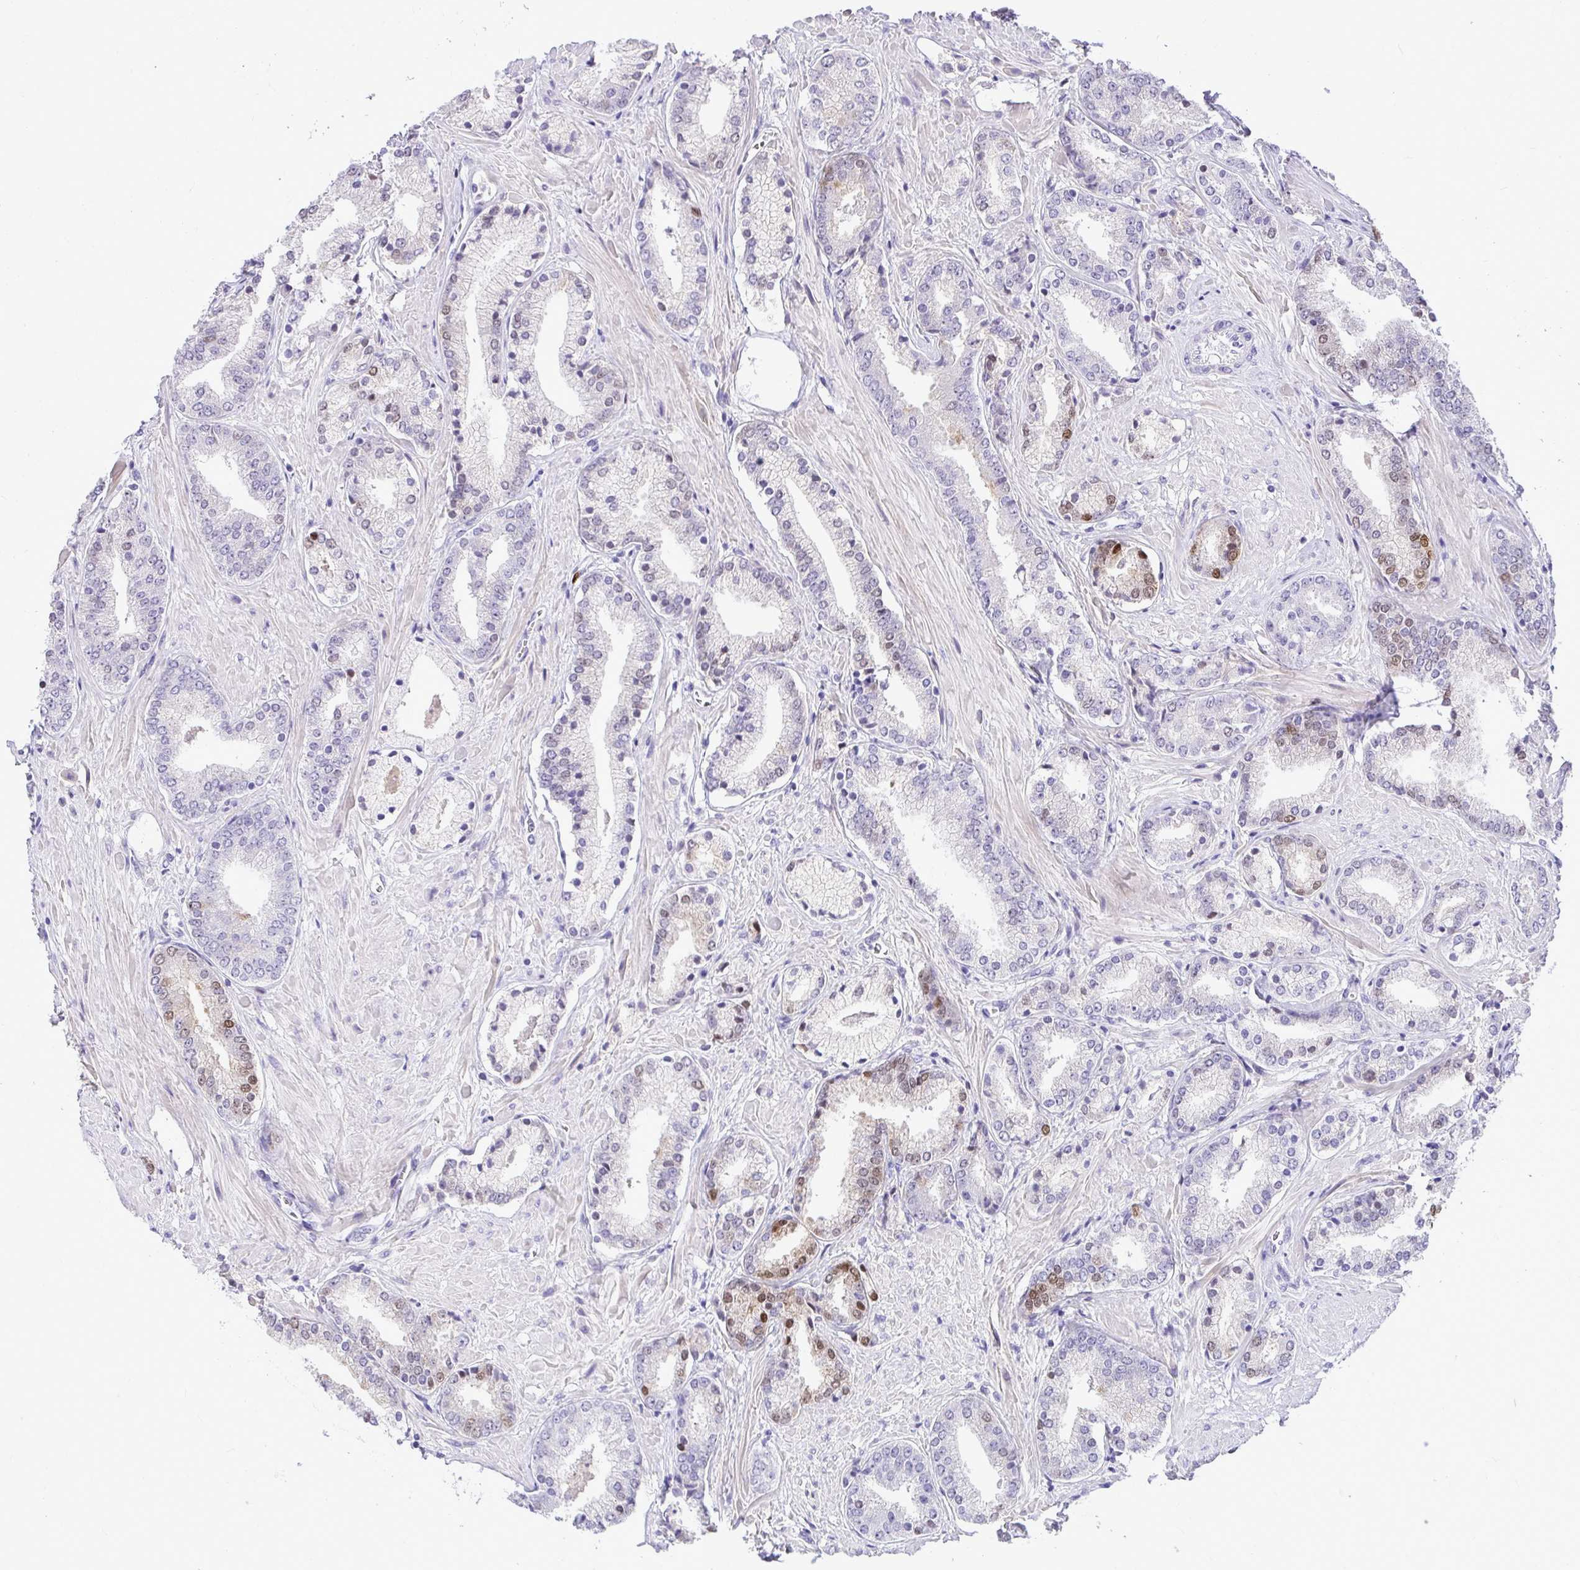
{"staining": {"intensity": "moderate", "quantity": "<25%", "location": "cytoplasmic/membranous,nuclear"}, "tissue": "prostate cancer", "cell_type": "Tumor cells", "image_type": "cancer", "snomed": [{"axis": "morphology", "description": "Adenocarcinoma, High grade"}, {"axis": "topography", "description": "Prostate"}], "caption": "Protein expression analysis of human prostate cancer reveals moderate cytoplasmic/membranous and nuclear expression in approximately <25% of tumor cells.", "gene": "CDC20", "patient": {"sex": "male", "age": 56}}